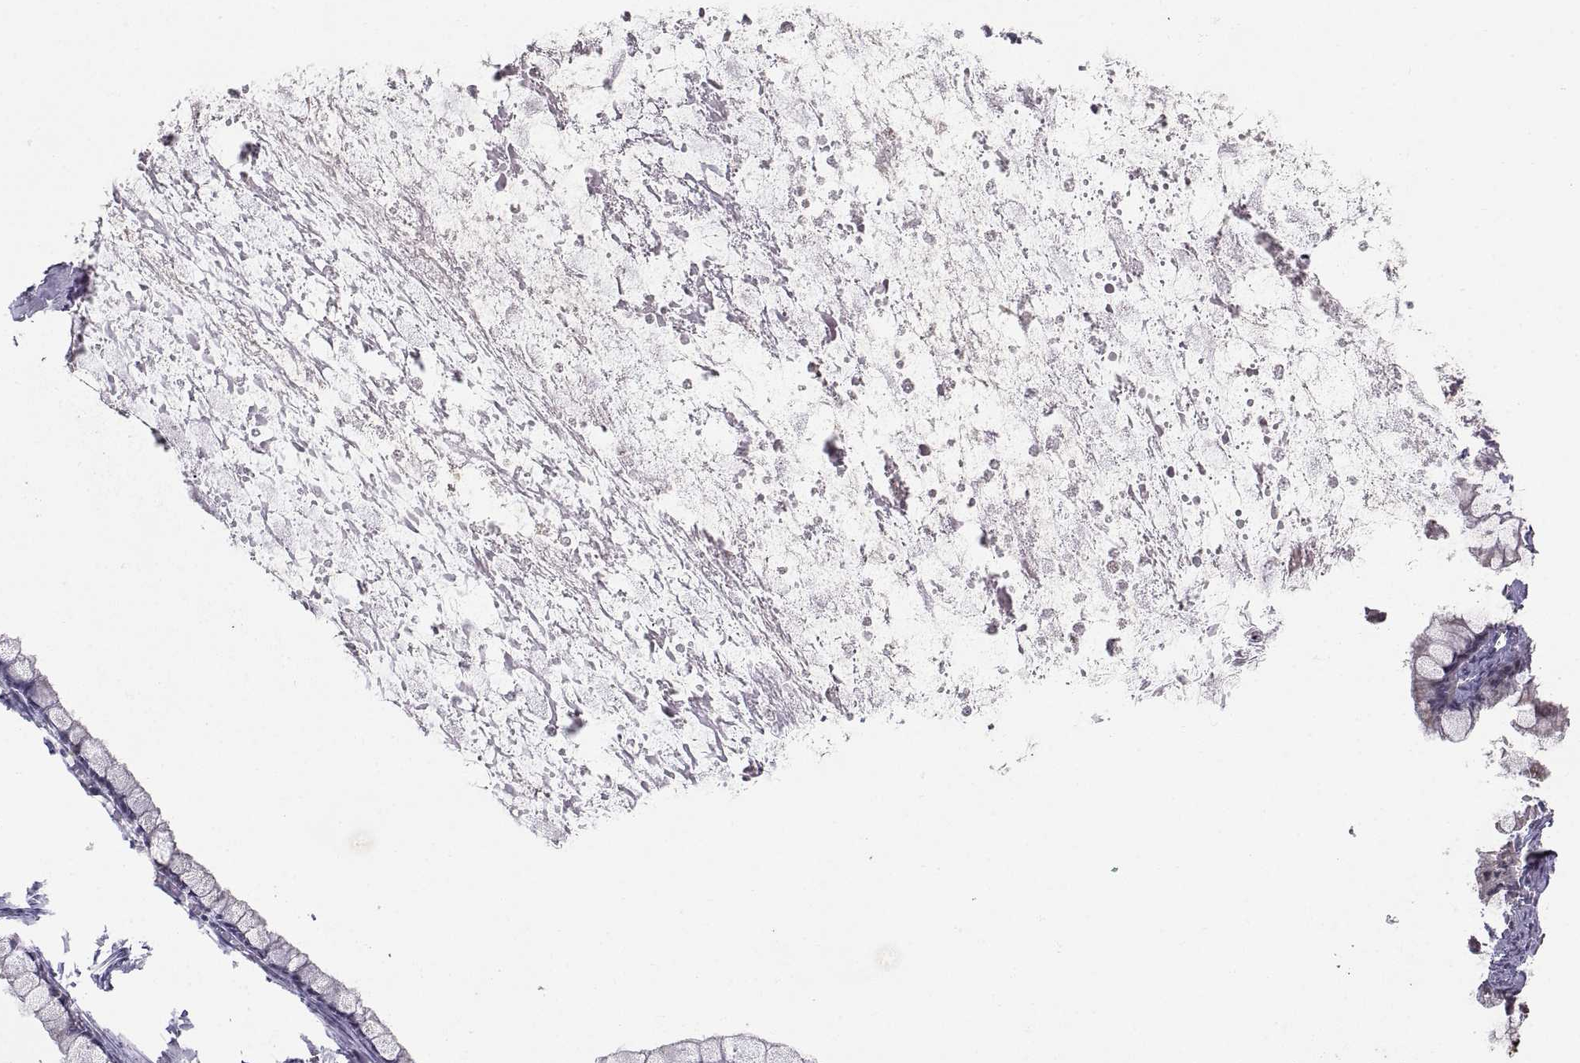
{"staining": {"intensity": "negative", "quantity": "none", "location": "none"}, "tissue": "ovarian cancer", "cell_type": "Tumor cells", "image_type": "cancer", "snomed": [{"axis": "morphology", "description": "Cystadenocarcinoma, mucinous, NOS"}, {"axis": "topography", "description": "Ovary"}], "caption": "This is an immunohistochemistry micrograph of ovarian mucinous cystadenocarcinoma. There is no positivity in tumor cells.", "gene": "ABL2", "patient": {"sex": "female", "age": 67}}